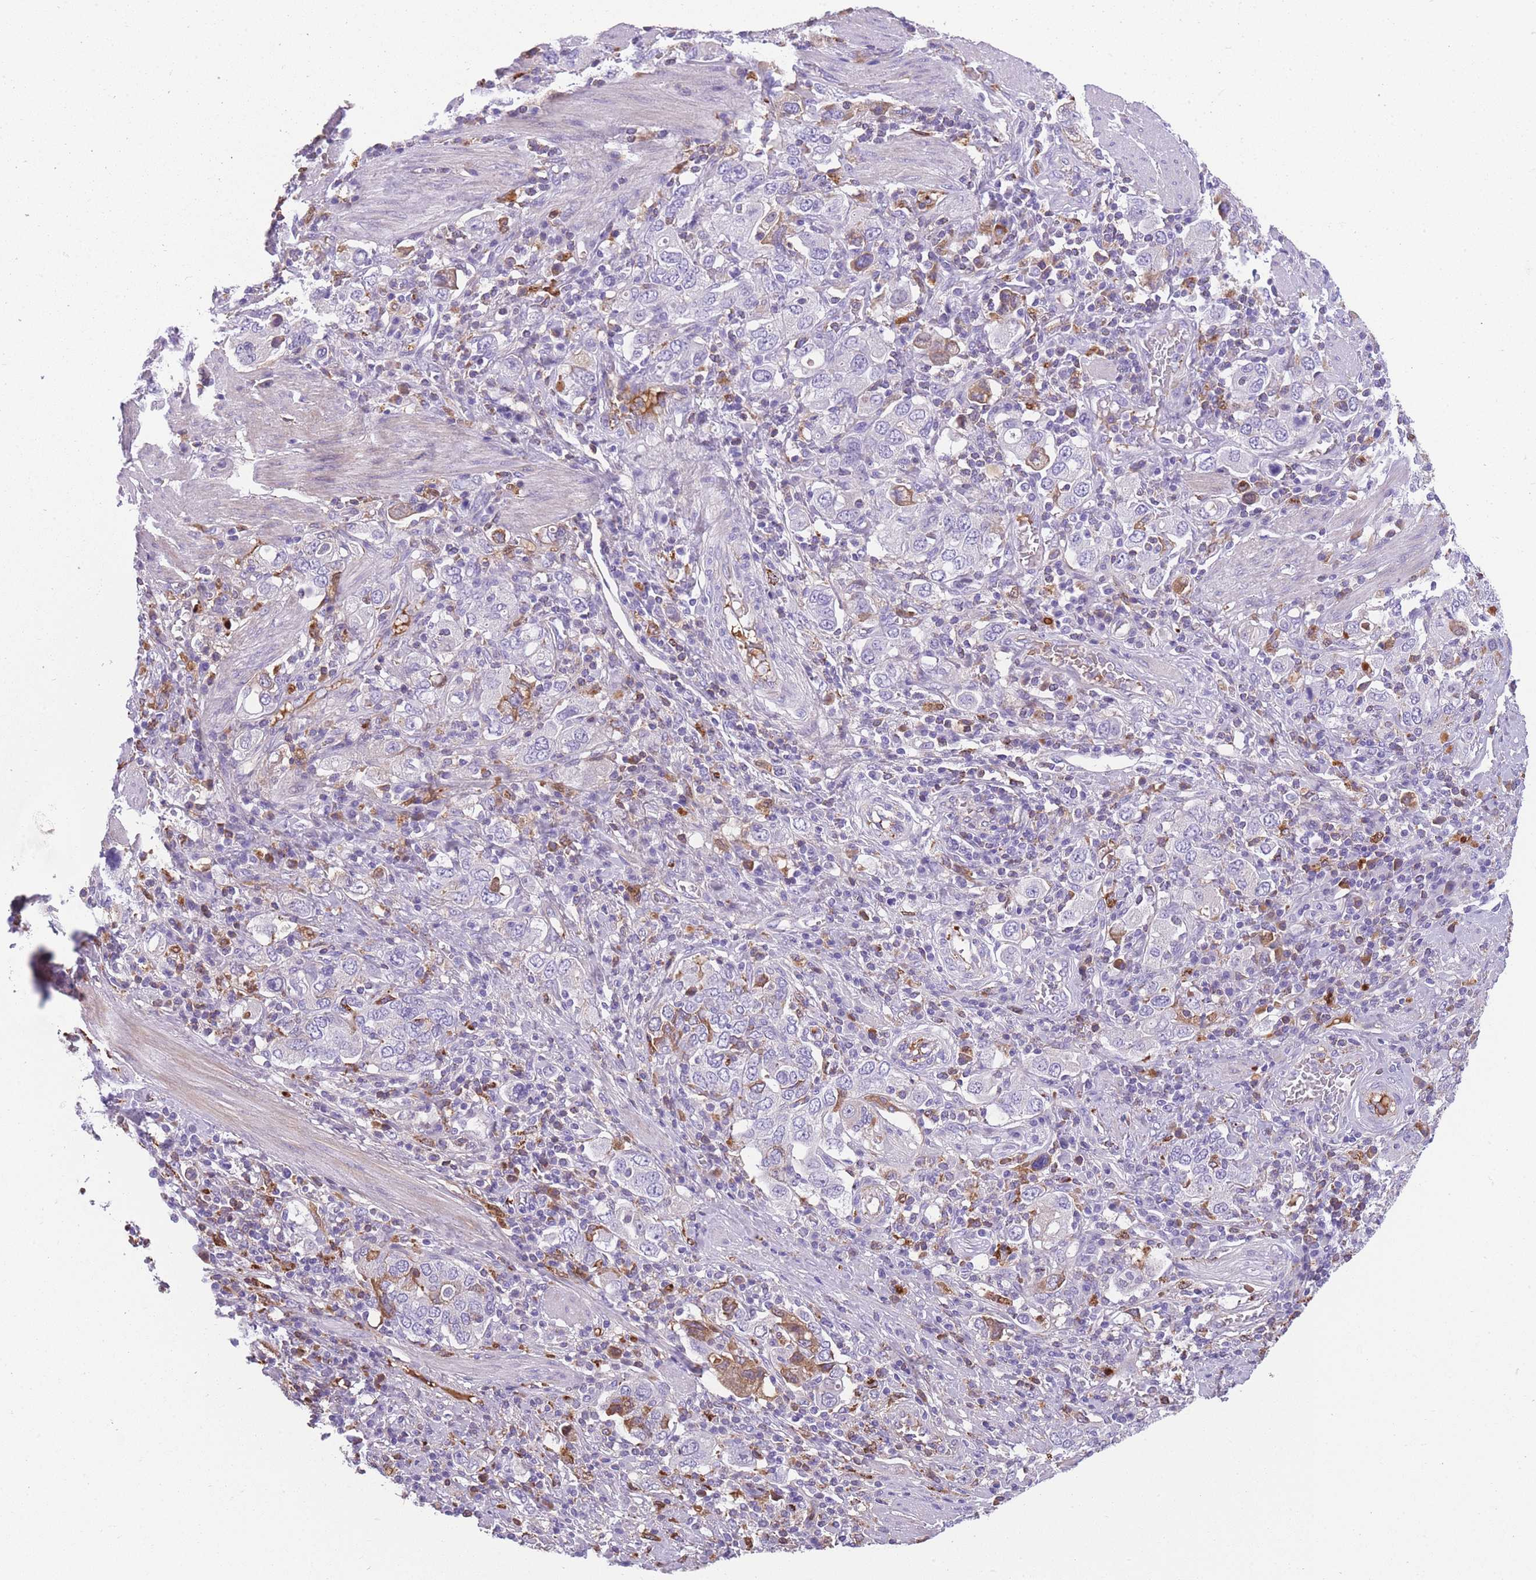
{"staining": {"intensity": "negative", "quantity": "none", "location": "none"}, "tissue": "stomach cancer", "cell_type": "Tumor cells", "image_type": "cancer", "snomed": [{"axis": "morphology", "description": "Adenocarcinoma, NOS"}, {"axis": "topography", "description": "Stomach, upper"}, {"axis": "topography", "description": "Stomach"}], "caption": "A histopathology image of stomach cancer stained for a protein exhibits no brown staining in tumor cells.", "gene": "GNAT1", "patient": {"sex": "male", "age": 62}}